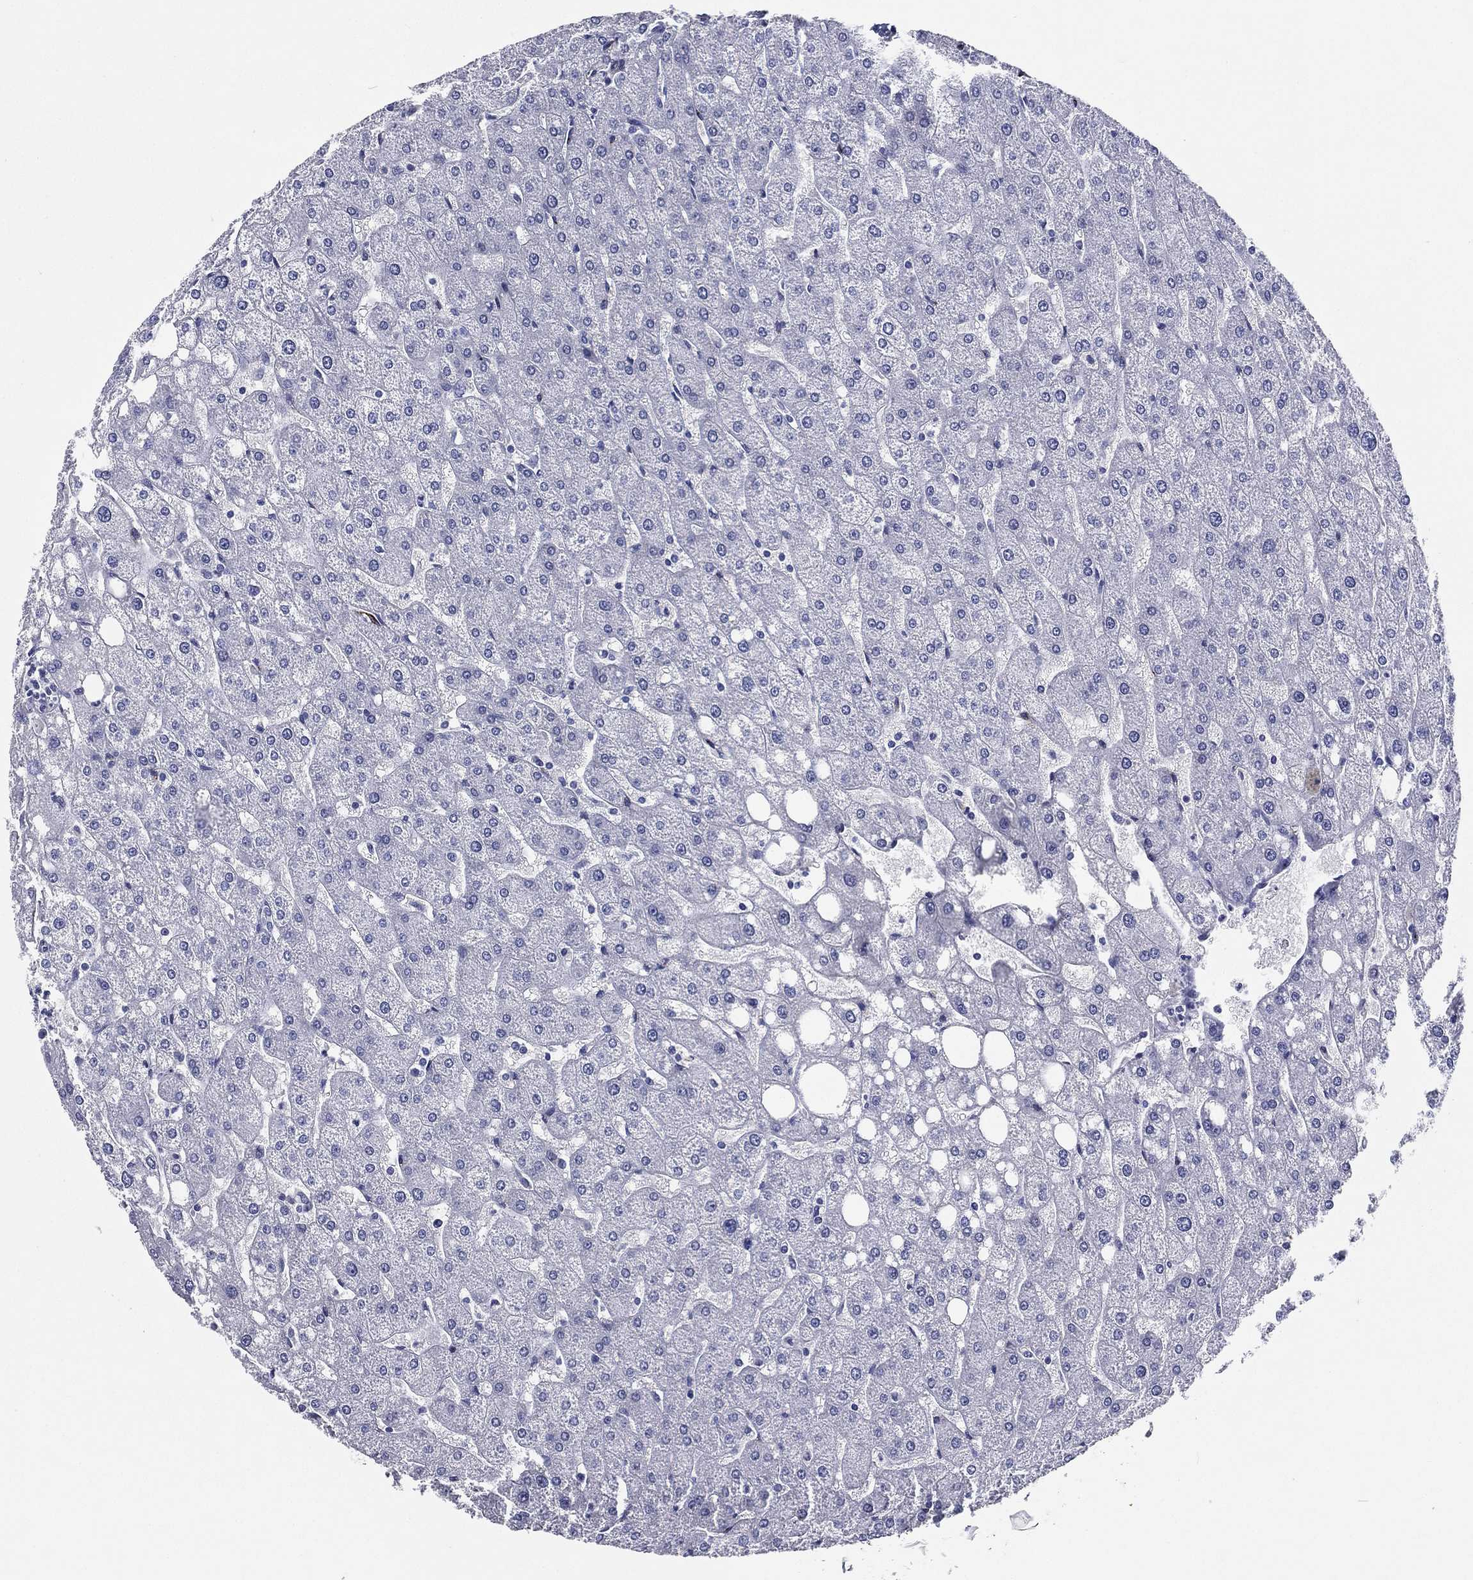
{"staining": {"intensity": "negative", "quantity": "none", "location": "none"}, "tissue": "liver", "cell_type": "Cholangiocytes", "image_type": "normal", "snomed": [{"axis": "morphology", "description": "Normal tissue, NOS"}, {"axis": "topography", "description": "Liver"}], "caption": "IHC of benign liver shows no expression in cholangiocytes.", "gene": "ACE2", "patient": {"sex": "male", "age": 67}}